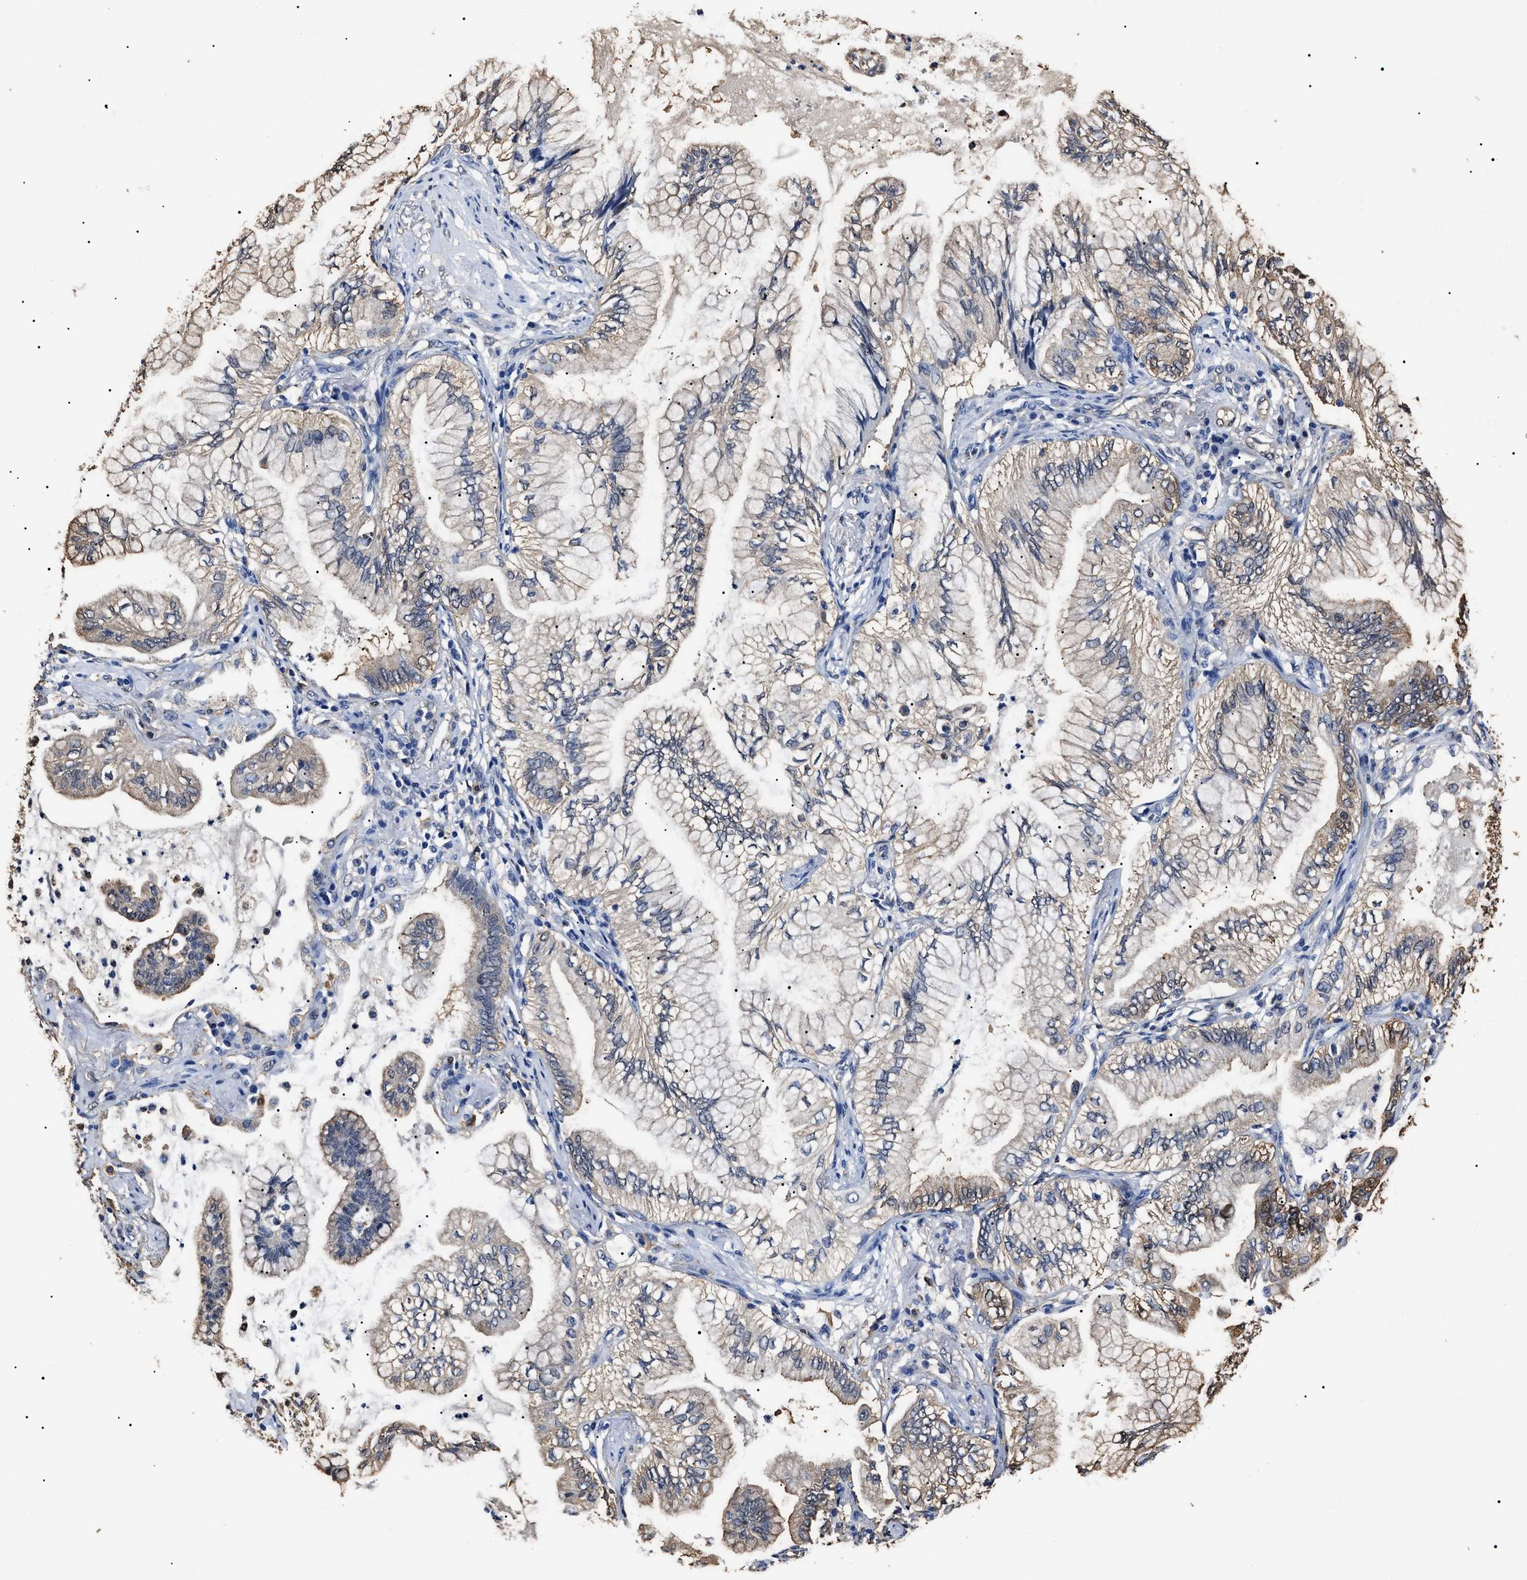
{"staining": {"intensity": "weak", "quantity": "25%-75%", "location": "cytoplasmic/membranous"}, "tissue": "lung cancer", "cell_type": "Tumor cells", "image_type": "cancer", "snomed": [{"axis": "morphology", "description": "Normal tissue, NOS"}, {"axis": "morphology", "description": "Adenocarcinoma, NOS"}, {"axis": "topography", "description": "Bronchus"}, {"axis": "topography", "description": "Lung"}], "caption": "Tumor cells demonstrate weak cytoplasmic/membranous positivity in about 25%-75% of cells in lung cancer (adenocarcinoma).", "gene": "ALDH1A1", "patient": {"sex": "female", "age": 70}}